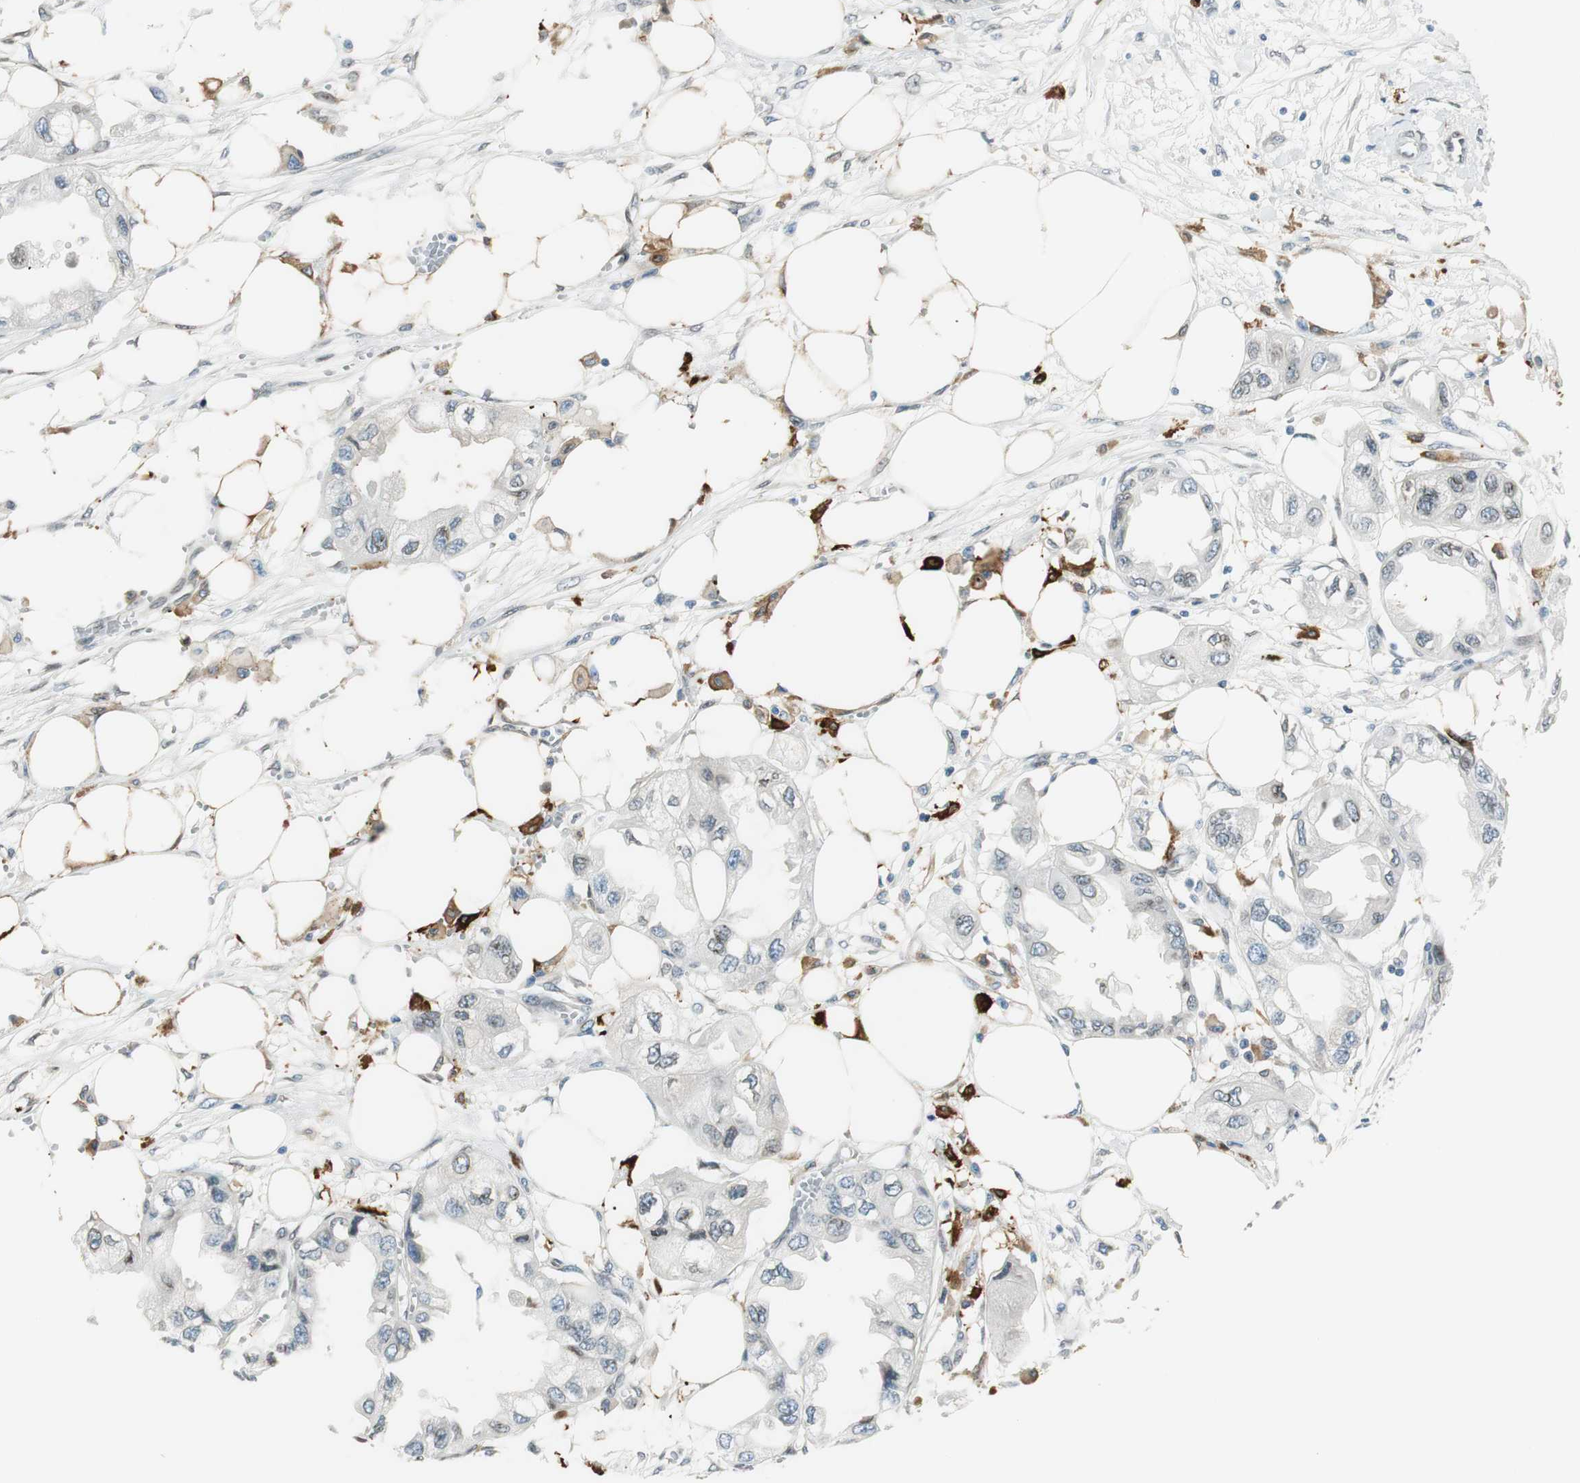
{"staining": {"intensity": "negative", "quantity": "none", "location": "none"}, "tissue": "endometrial cancer", "cell_type": "Tumor cells", "image_type": "cancer", "snomed": [{"axis": "morphology", "description": "Adenocarcinoma, NOS"}, {"axis": "topography", "description": "Endometrium"}], "caption": "The immunohistochemistry (IHC) image has no significant positivity in tumor cells of endometrial cancer tissue.", "gene": "TMEM260", "patient": {"sex": "female", "age": 67}}